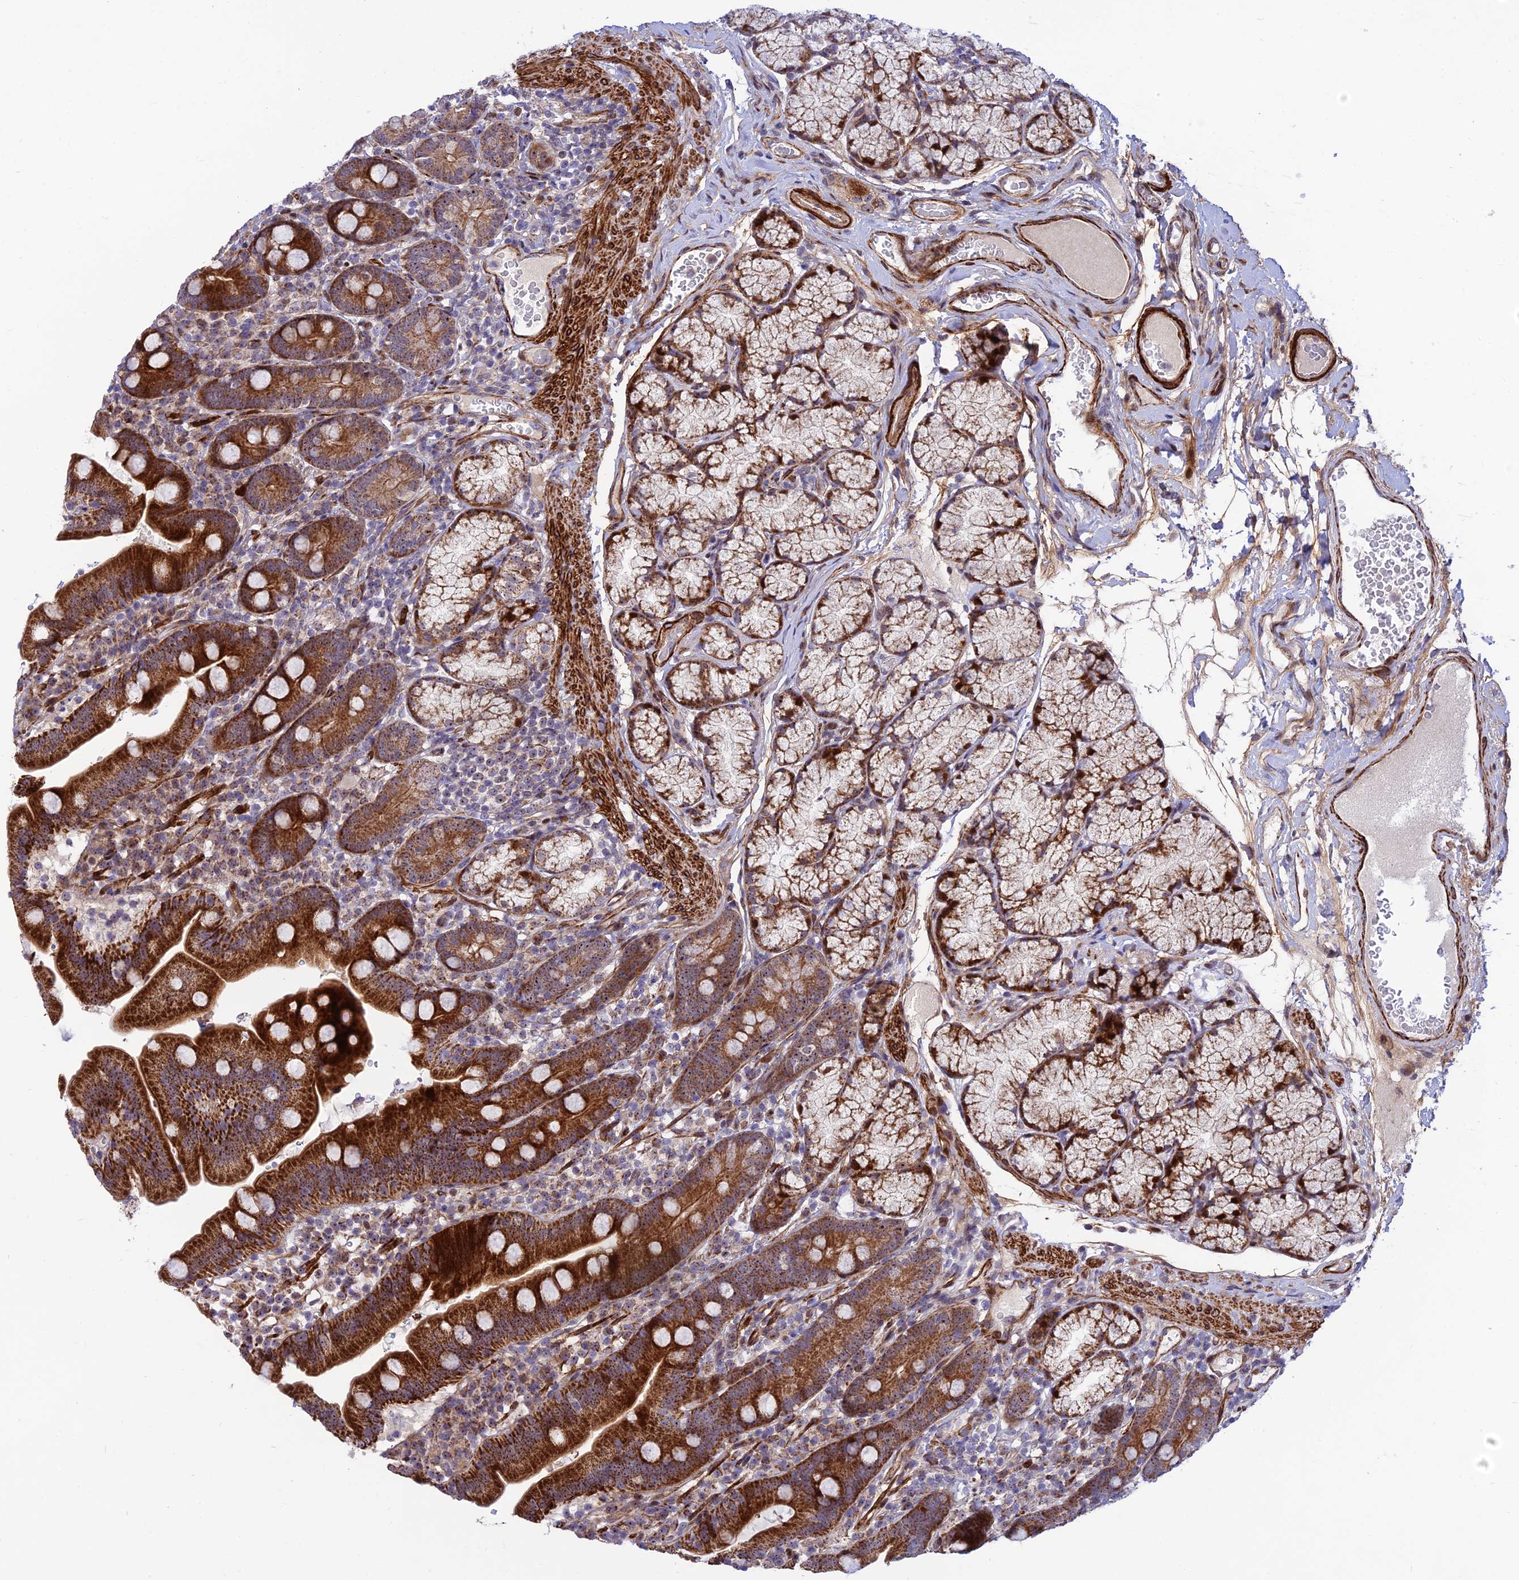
{"staining": {"intensity": "strong", "quantity": ">75%", "location": "cytoplasmic/membranous"}, "tissue": "duodenum", "cell_type": "Glandular cells", "image_type": "normal", "snomed": [{"axis": "morphology", "description": "Normal tissue, NOS"}, {"axis": "topography", "description": "Duodenum"}], "caption": "A high-resolution histopathology image shows immunohistochemistry staining of benign duodenum, which shows strong cytoplasmic/membranous expression in approximately >75% of glandular cells. (DAB (3,3'-diaminobenzidine) IHC with brightfield microscopy, high magnification).", "gene": "KBTBD7", "patient": {"sex": "female", "age": 67}}